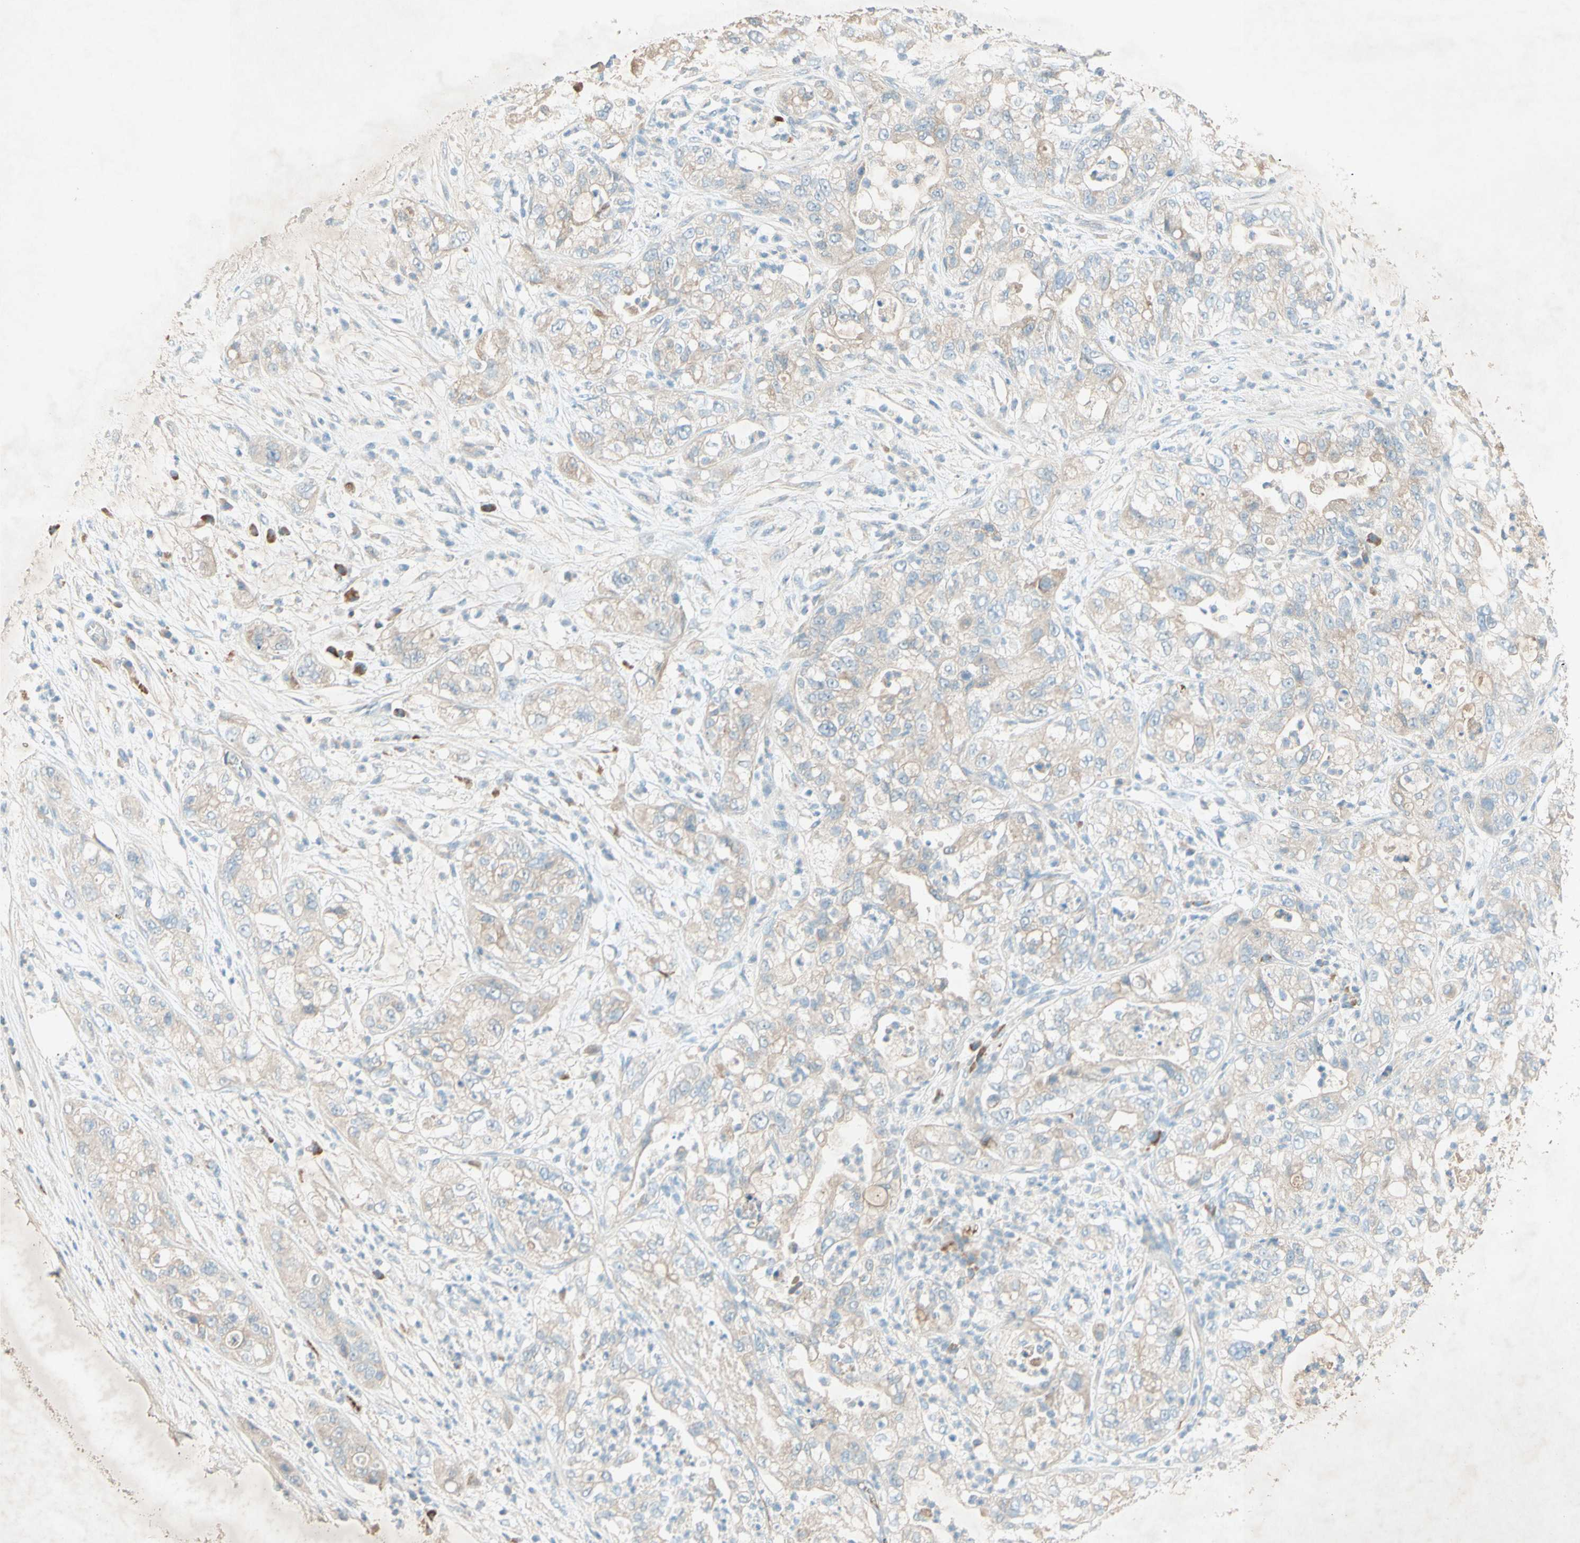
{"staining": {"intensity": "weak", "quantity": ">75%", "location": "cytoplasmic/membranous"}, "tissue": "pancreatic cancer", "cell_type": "Tumor cells", "image_type": "cancer", "snomed": [{"axis": "morphology", "description": "Adenocarcinoma, NOS"}, {"axis": "topography", "description": "Pancreas"}], "caption": "Immunohistochemistry (IHC) photomicrograph of adenocarcinoma (pancreatic) stained for a protein (brown), which exhibits low levels of weak cytoplasmic/membranous positivity in approximately >75% of tumor cells.", "gene": "IL2", "patient": {"sex": "female", "age": 78}}